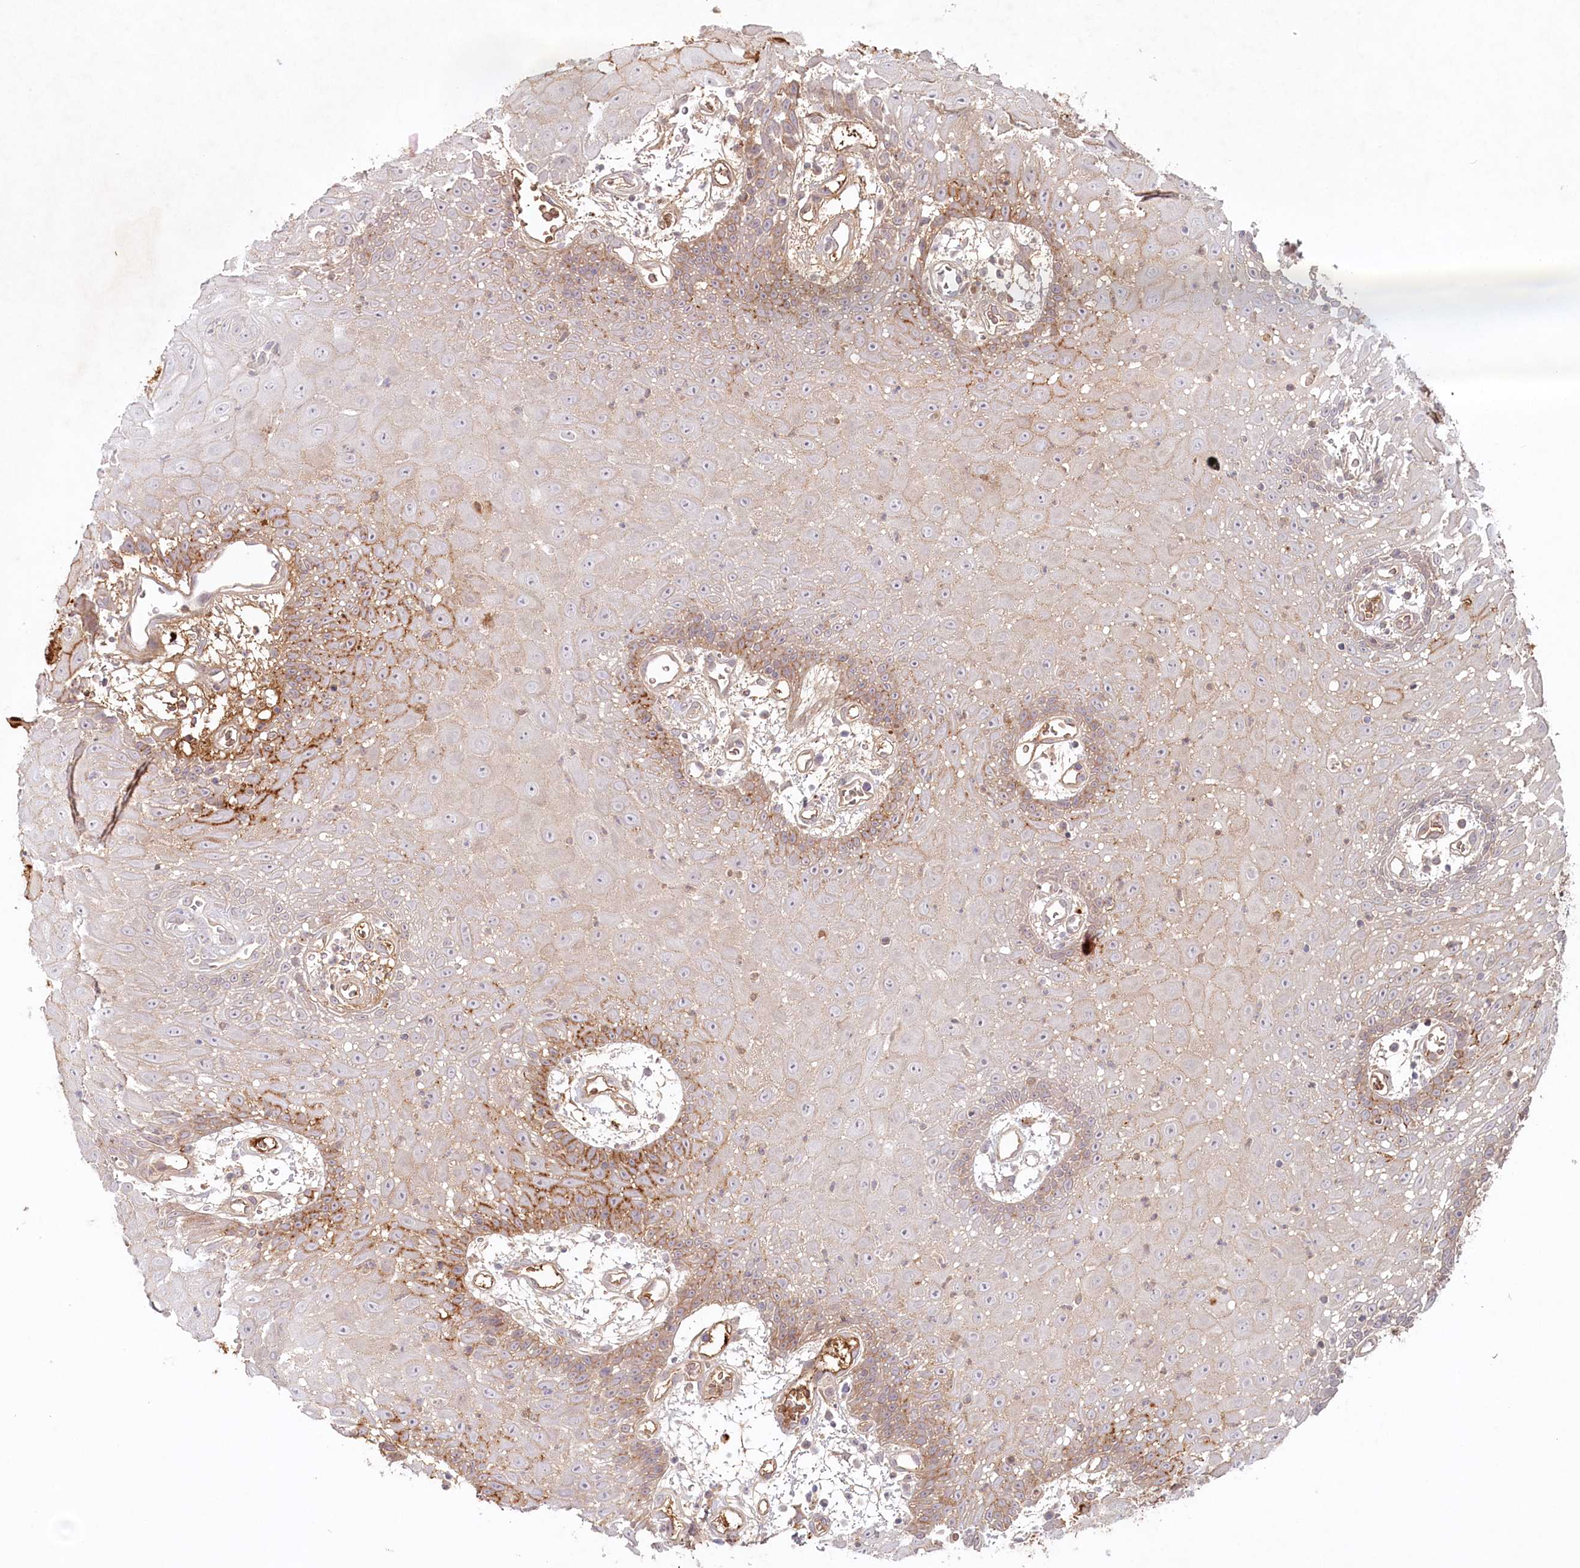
{"staining": {"intensity": "moderate", "quantity": "25%-75%", "location": "cytoplasmic/membranous,nuclear"}, "tissue": "oral mucosa", "cell_type": "Squamous epithelial cells", "image_type": "normal", "snomed": [{"axis": "morphology", "description": "Normal tissue, NOS"}, {"axis": "topography", "description": "Skeletal muscle"}, {"axis": "topography", "description": "Oral tissue"}, {"axis": "topography", "description": "Salivary gland"}, {"axis": "topography", "description": "Peripheral nerve tissue"}], "caption": "This photomicrograph demonstrates unremarkable oral mucosa stained with immunohistochemistry to label a protein in brown. The cytoplasmic/membranous,nuclear of squamous epithelial cells show moderate positivity for the protein. Nuclei are counter-stained blue.", "gene": "PSAPL1", "patient": {"sex": "male", "age": 54}}